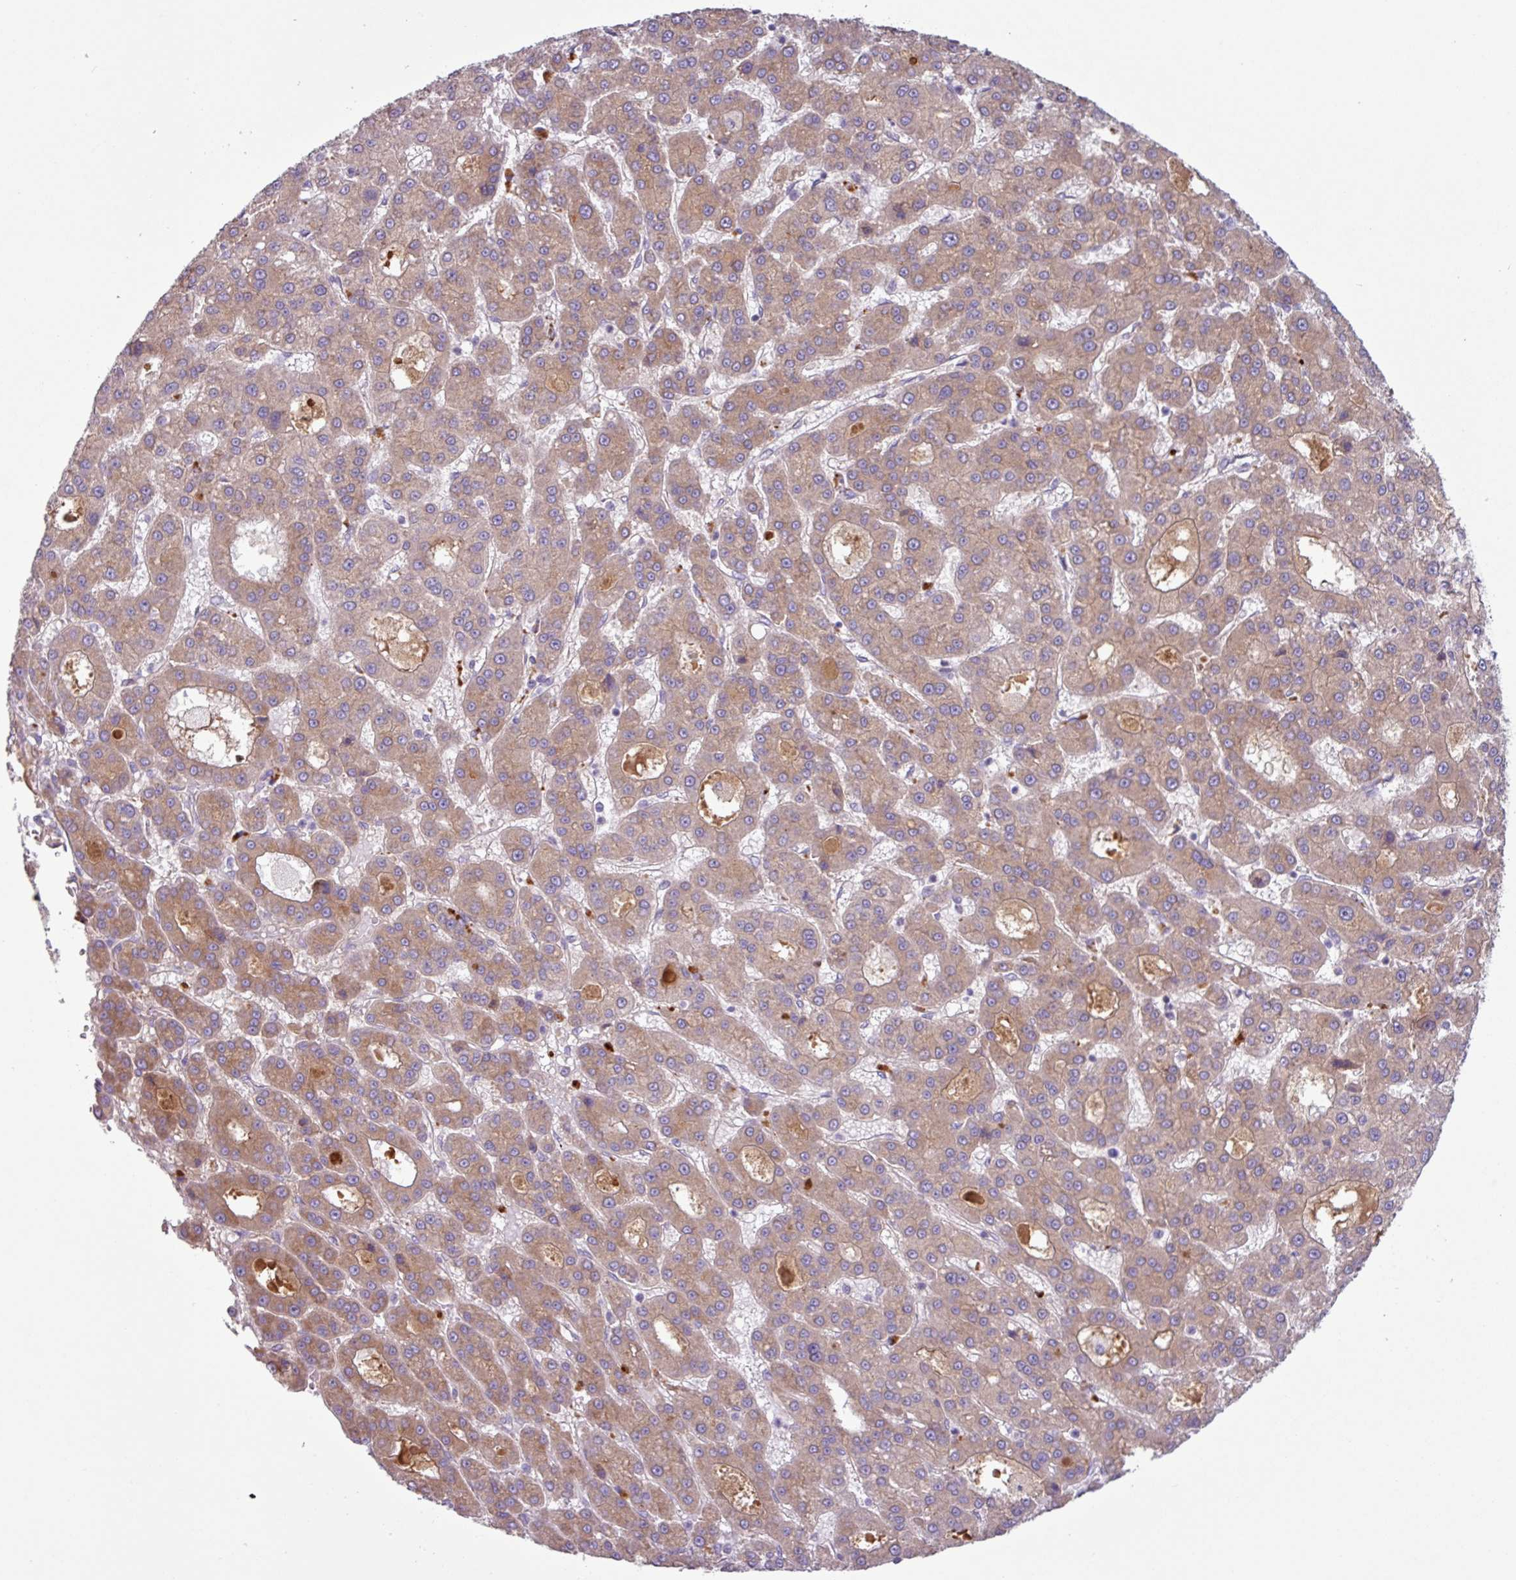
{"staining": {"intensity": "moderate", "quantity": ">75%", "location": "cytoplasmic/membranous"}, "tissue": "liver cancer", "cell_type": "Tumor cells", "image_type": "cancer", "snomed": [{"axis": "morphology", "description": "Carcinoma, Hepatocellular, NOS"}, {"axis": "topography", "description": "Liver"}], "caption": "This is an image of immunohistochemistry staining of liver cancer (hepatocellular carcinoma), which shows moderate staining in the cytoplasmic/membranous of tumor cells.", "gene": "C4B", "patient": {"sex": "male", "age": 70}}